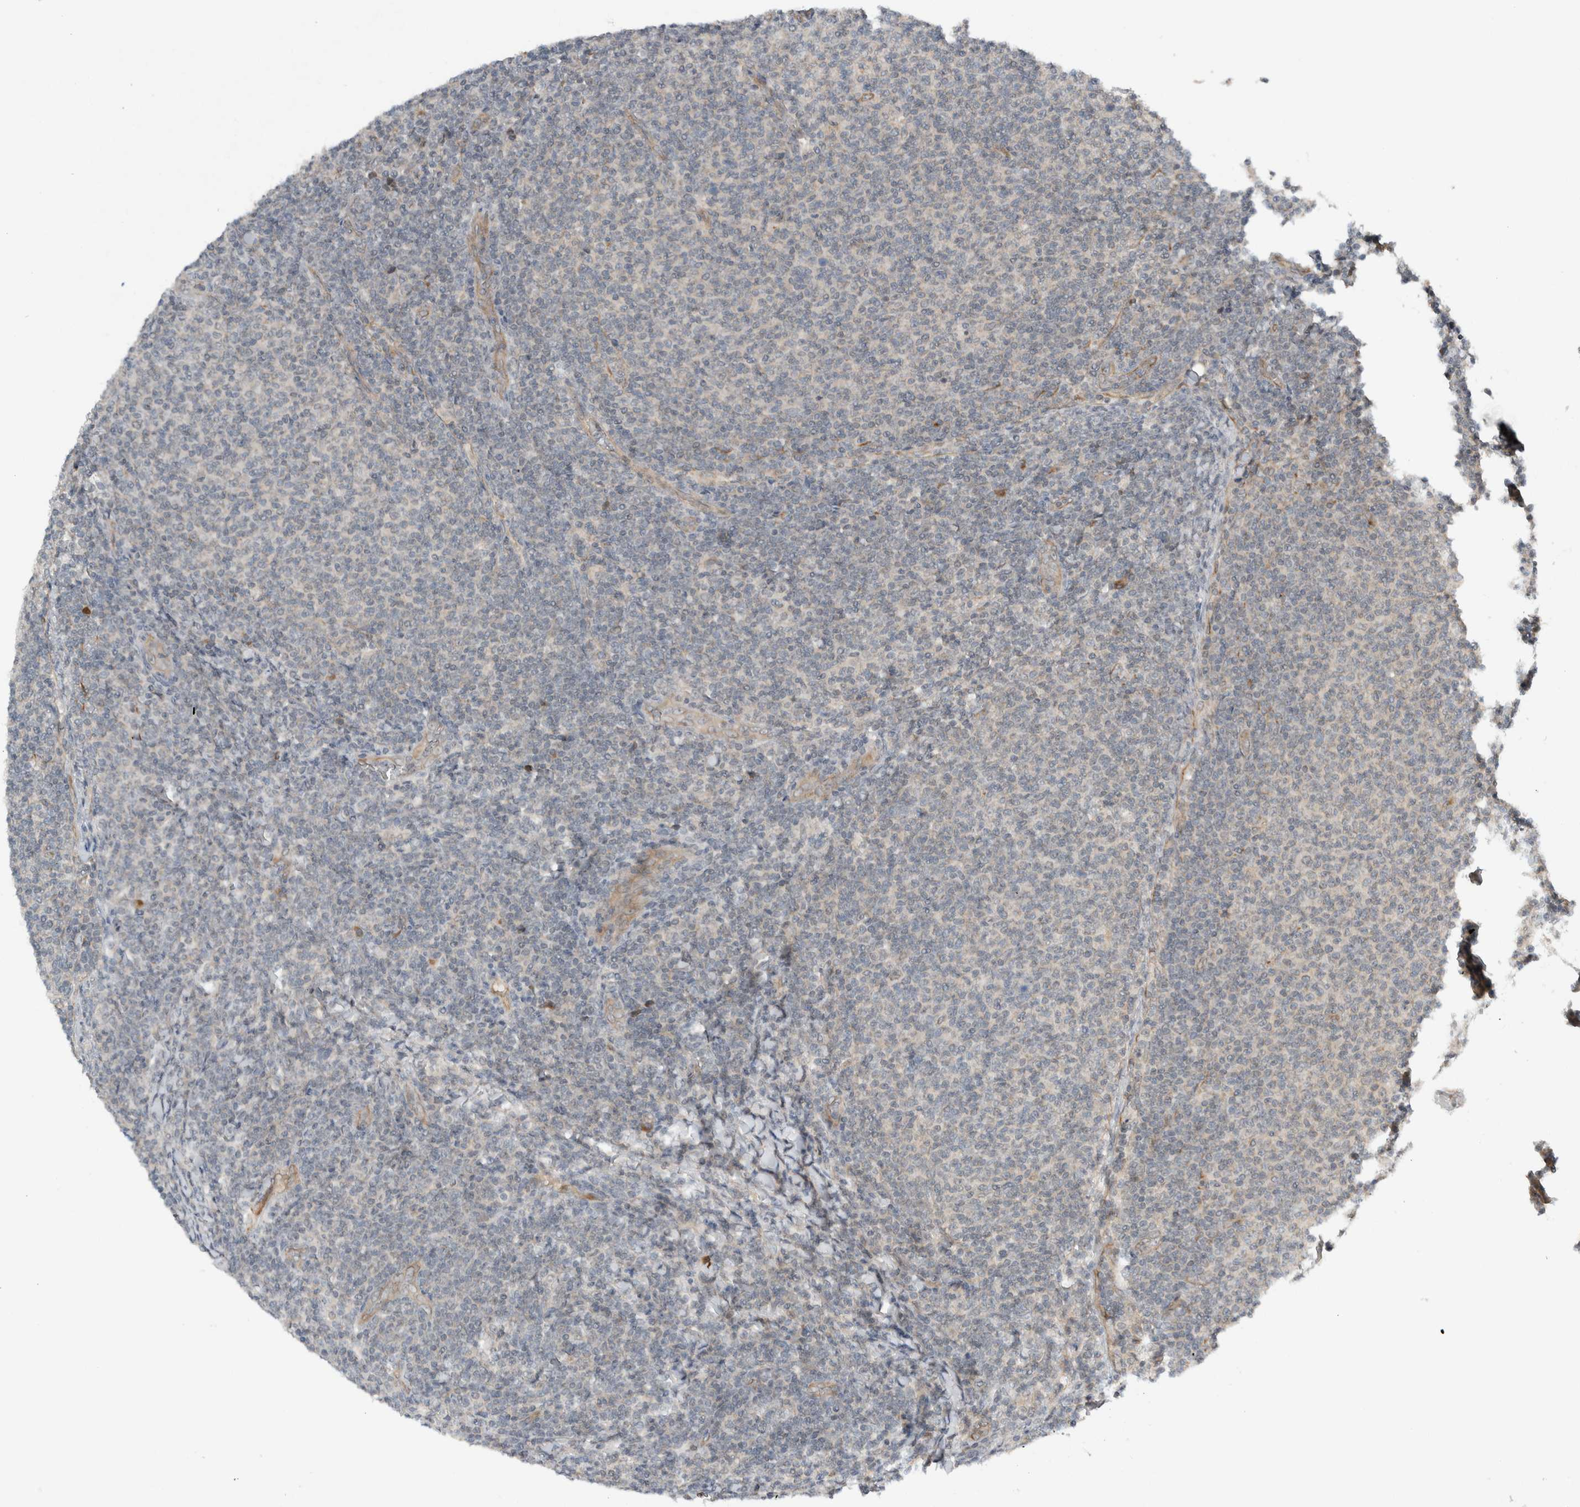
{"staining": {"intensity": "negative", "quantity": "none", "location": "none"}, "tissue": "lymphoma", "cell_type": "Tumor cells", "image_type": "cancer", "snomed": [{"axis": "morphology", "description": "Malignant lymphoma, non-Hodgkin's type, Low grade"}, {"axis": "topography", "description": "Lymph node"}], "caption": "High magnification brightfield microscopy of malignant lymphoma, non-Hodgkin's type (low-grade) stained with DAB (3,3'-diaminobenzidine) (brown) and counterstained with hematoxylin (blue): tumor cells show no significant positivity.", "gene": "ARMC7", "patient": {"sex": "male", "age": 66}}